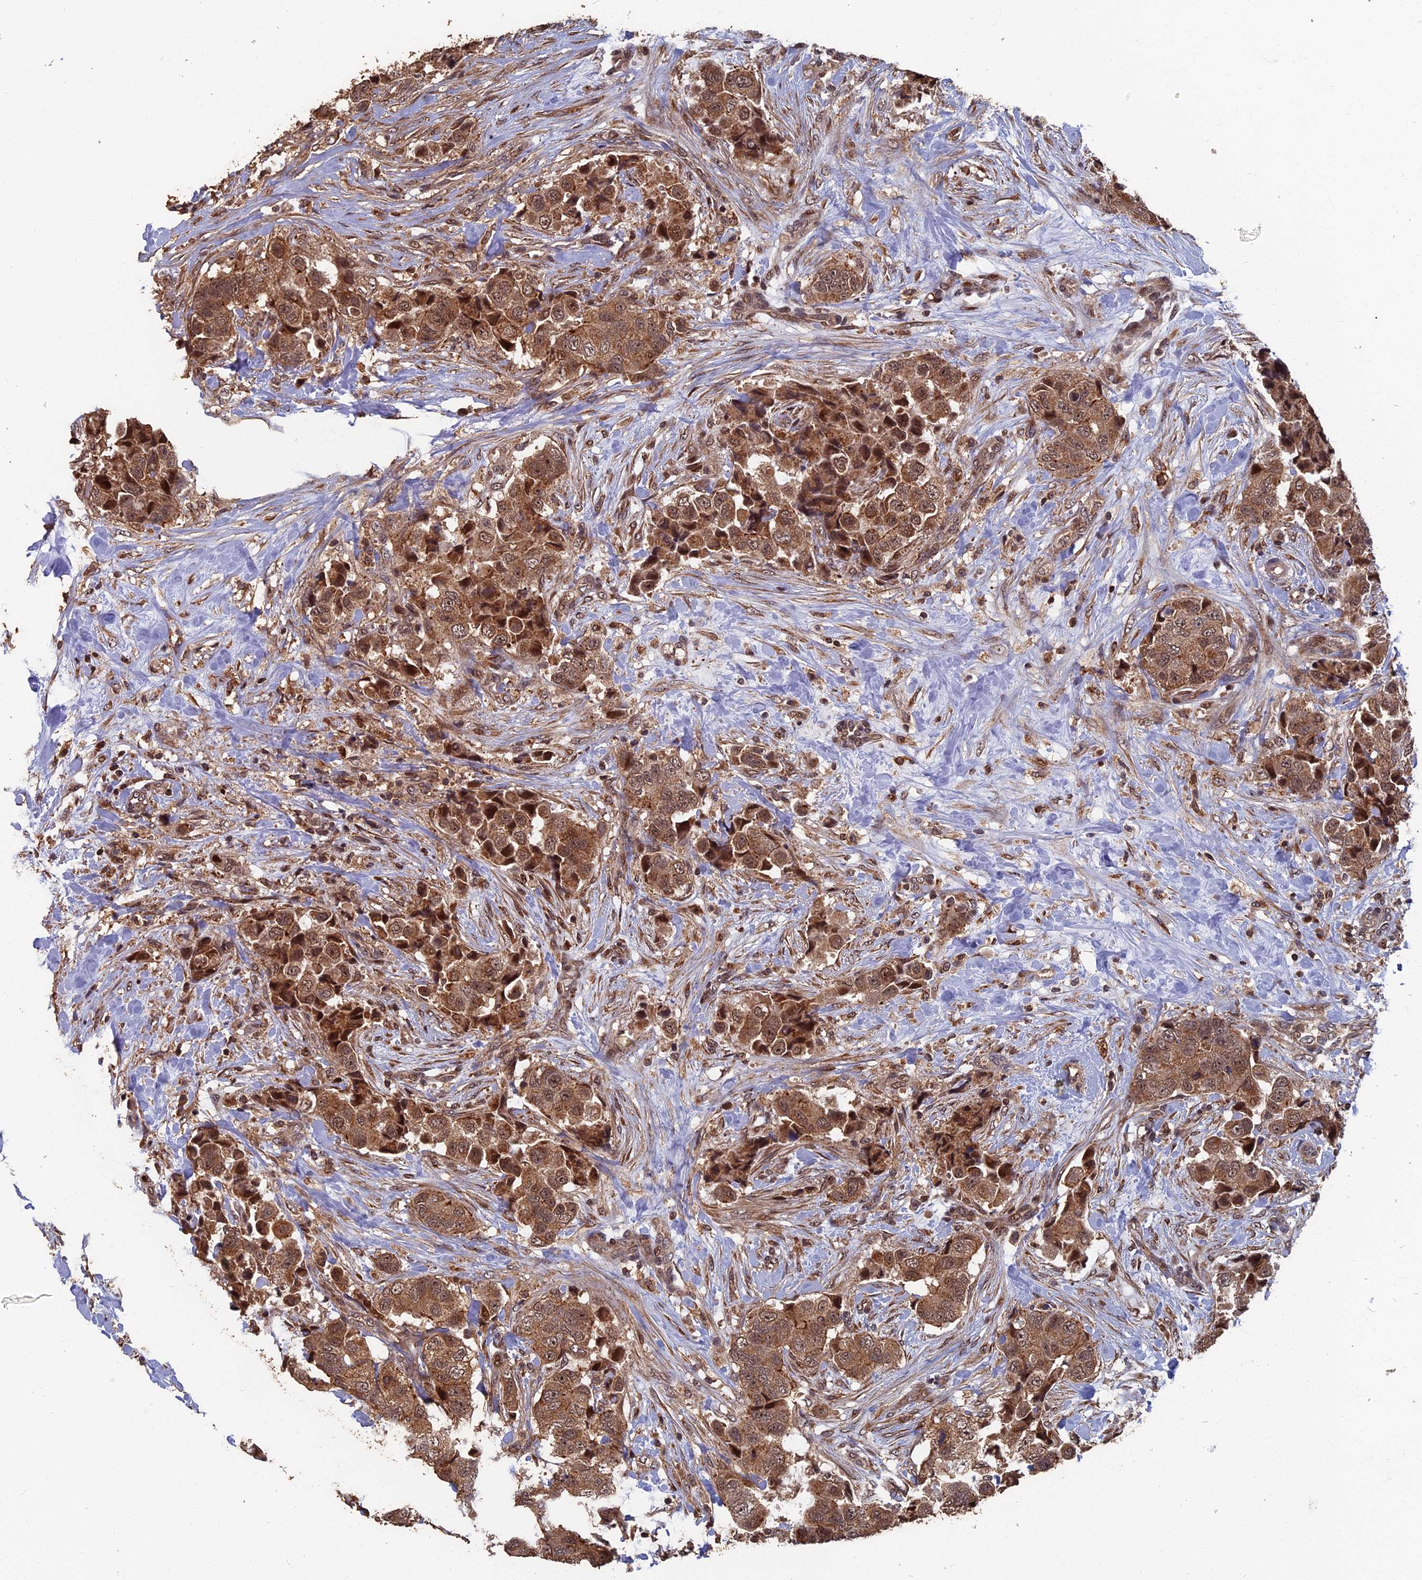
{"staining": {"intensity": "moderate", "quantity": ">75%", "location": "cytoplasmic/membranous,nuclear"}, "tissue": "breast cancer", "cell_type": "Tumor cells", "image_type": "cancer", "snomed": [{"axis": "morphology", "description": "Normal tissue, NOS"}, {"axis": "morphology", "description": "Duct carcinoma"}, {"axis": "topography", "description": "Breast"}], "caption": "Tumor cells display medium levels of moderate cytoplasmic/membranous and nuclear positivity in approximately >75% of cells in invasive ductal carcinoma (breast).", "gene": "RASGRF1", "patient": {"sex": "female", "age": 62}}